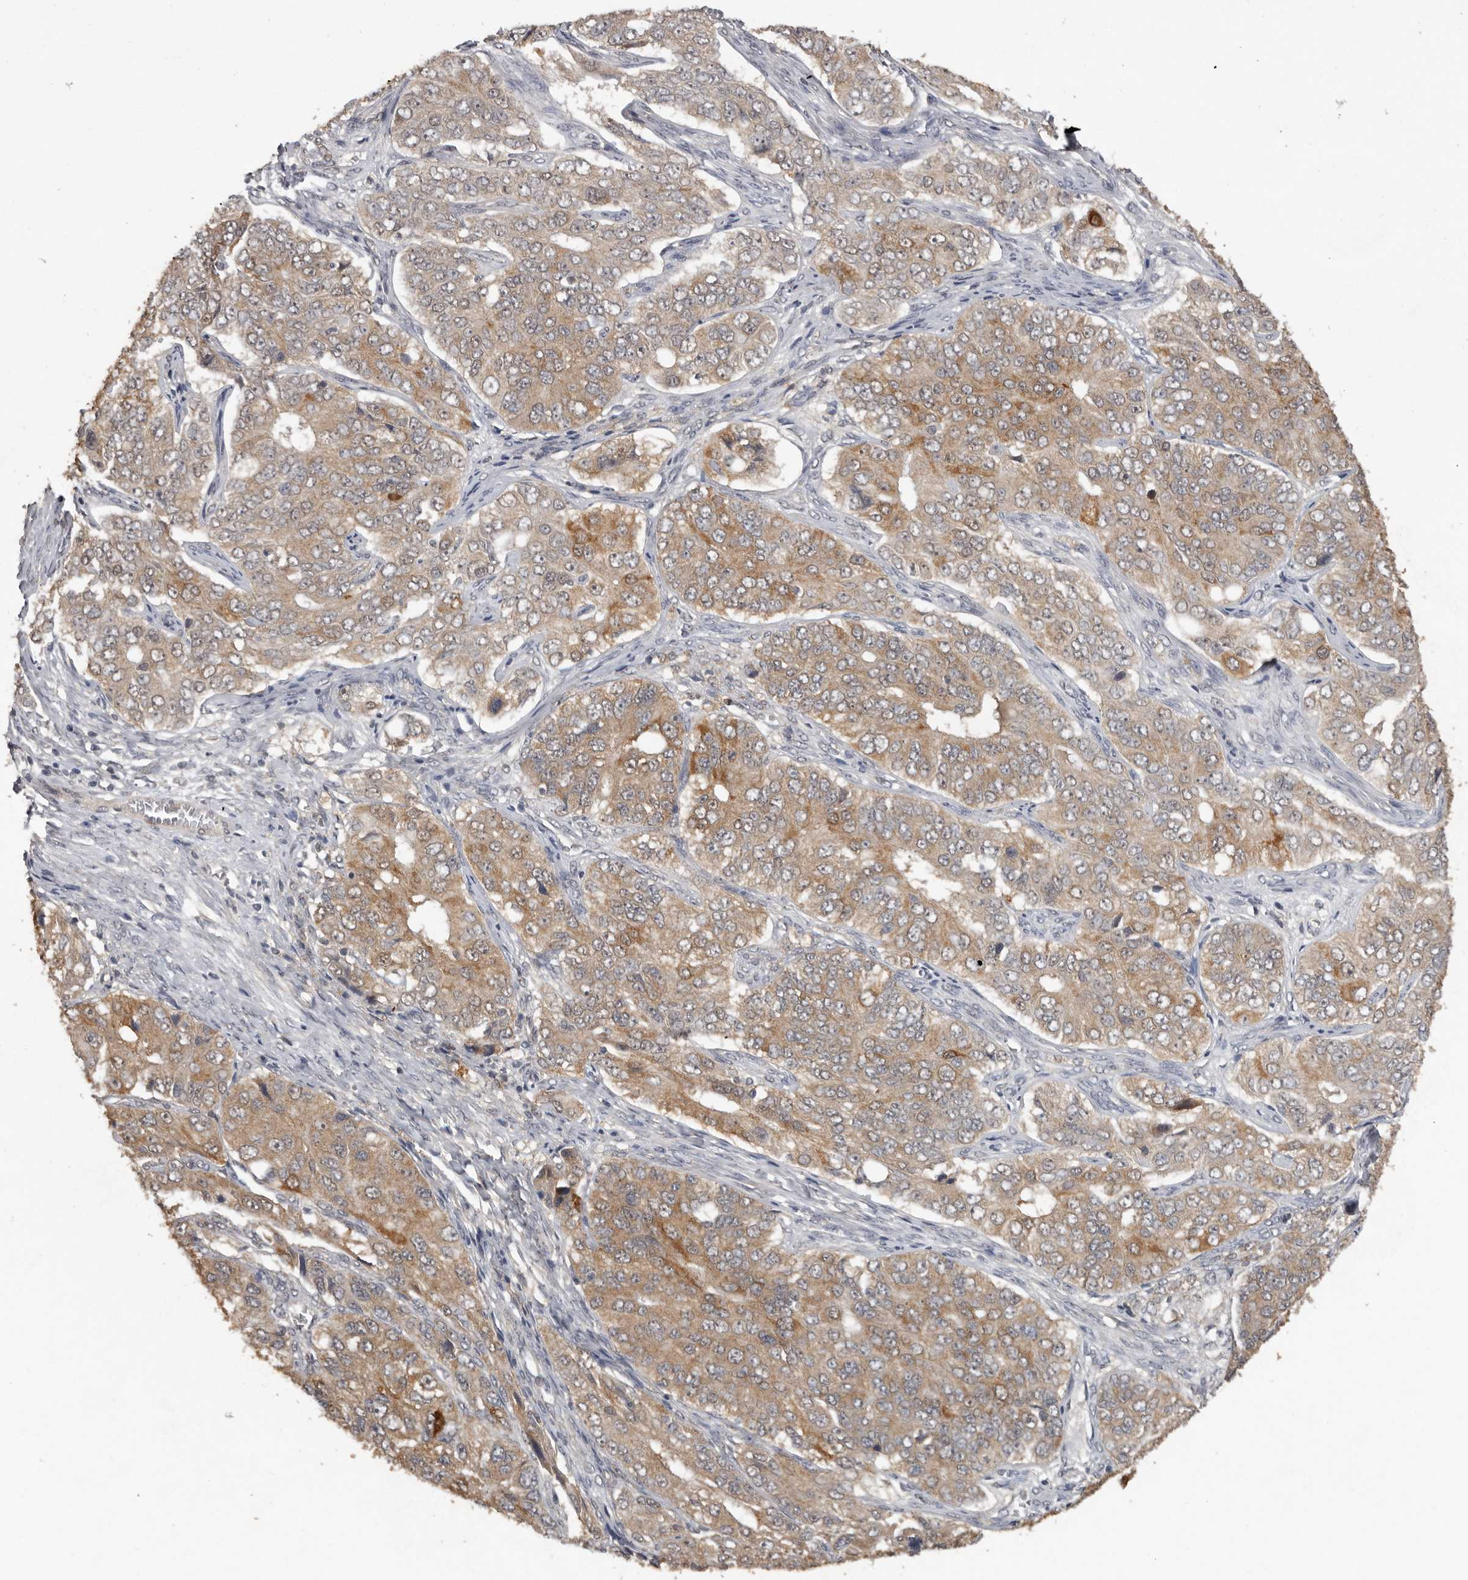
{"staining": {"intensity": "moderate", "quantity": ">75%", "location": "cytoplasmic/membranous"}, "tissue": "ovarian cancer", "cell_type": "Tumor cells", "image_type": "cancer", "snomed": [{"axis": "morphology", "description": "Carcinoma, endometroid"}, {"axis": "topography", "description": "Ovary"}], "caption": "Immunohistochemistry (IHC) (DAB (3,3'-diaminobenzidine)) staining of endometroid carcinoma (ovarian) displays moderate cytoplasmic/membranous protein positivity in about >75% of tumor cells. (DAB IHC with brightfield microscopy, high magnification).", "gene": "MTF1", "patient": {"sex": "female", "age": 51}}